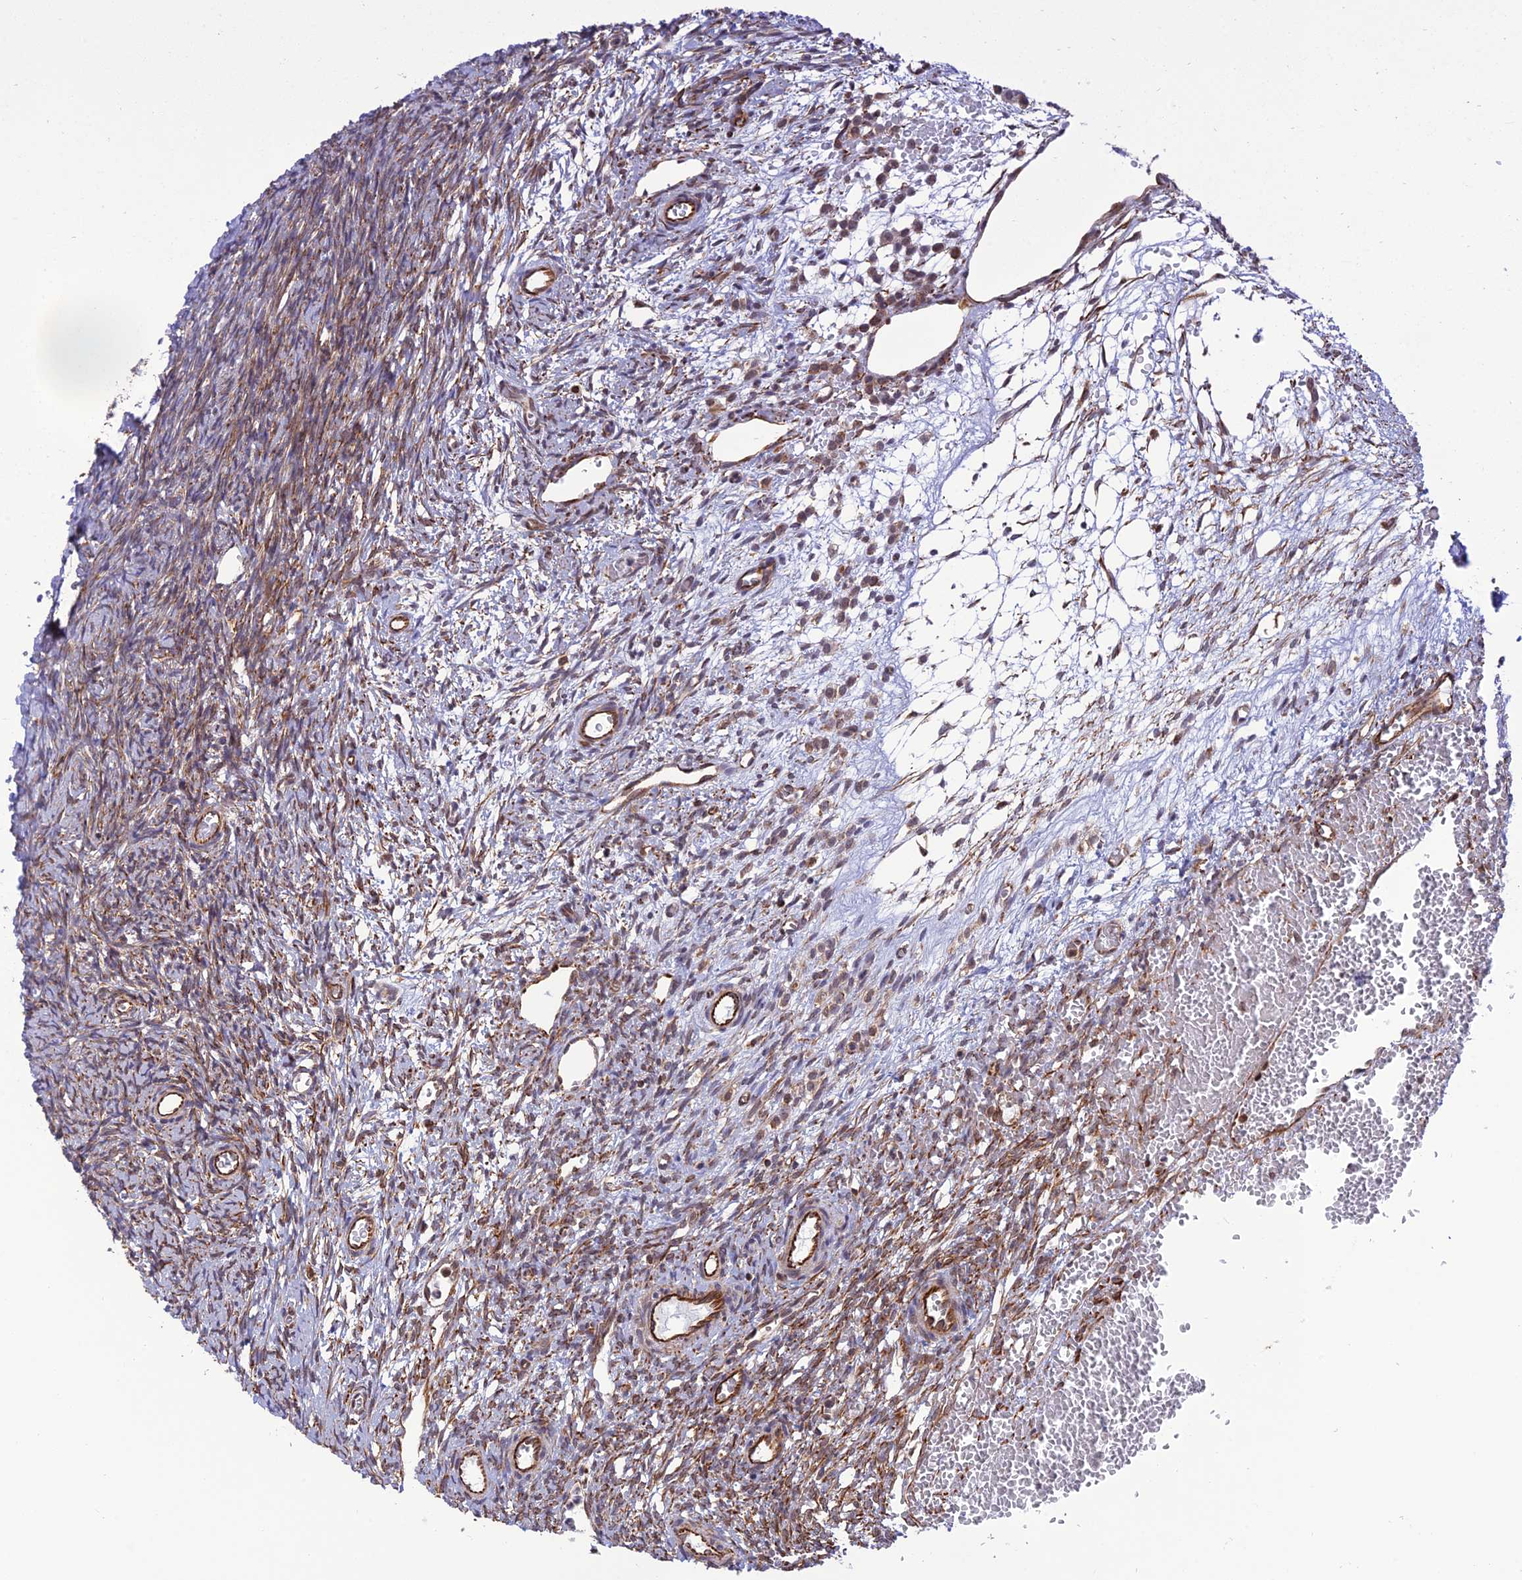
{"staining": {"intensity": "moderate", "quantity": ">75%", "location": "cytoplasmic/membranous"}, "tissue": "ovary", "cell_type": "Ovarian stroma cells", "image_type": "normal", "snomed": [{"axis": "morphology", "description": "Normal tissue, NOS"}, {"axis": "topography", "description": "Ovary"}], "caption": "This photomicrograph demonstrates immunohistochemistry (IHC) staining of normal ovary, with medium moderate cytoplasmic/membranous staining in about >75% of ovarian stroma cells.", "gene": "PAGR1", "patient": {"sex": "female", "age": 39}}